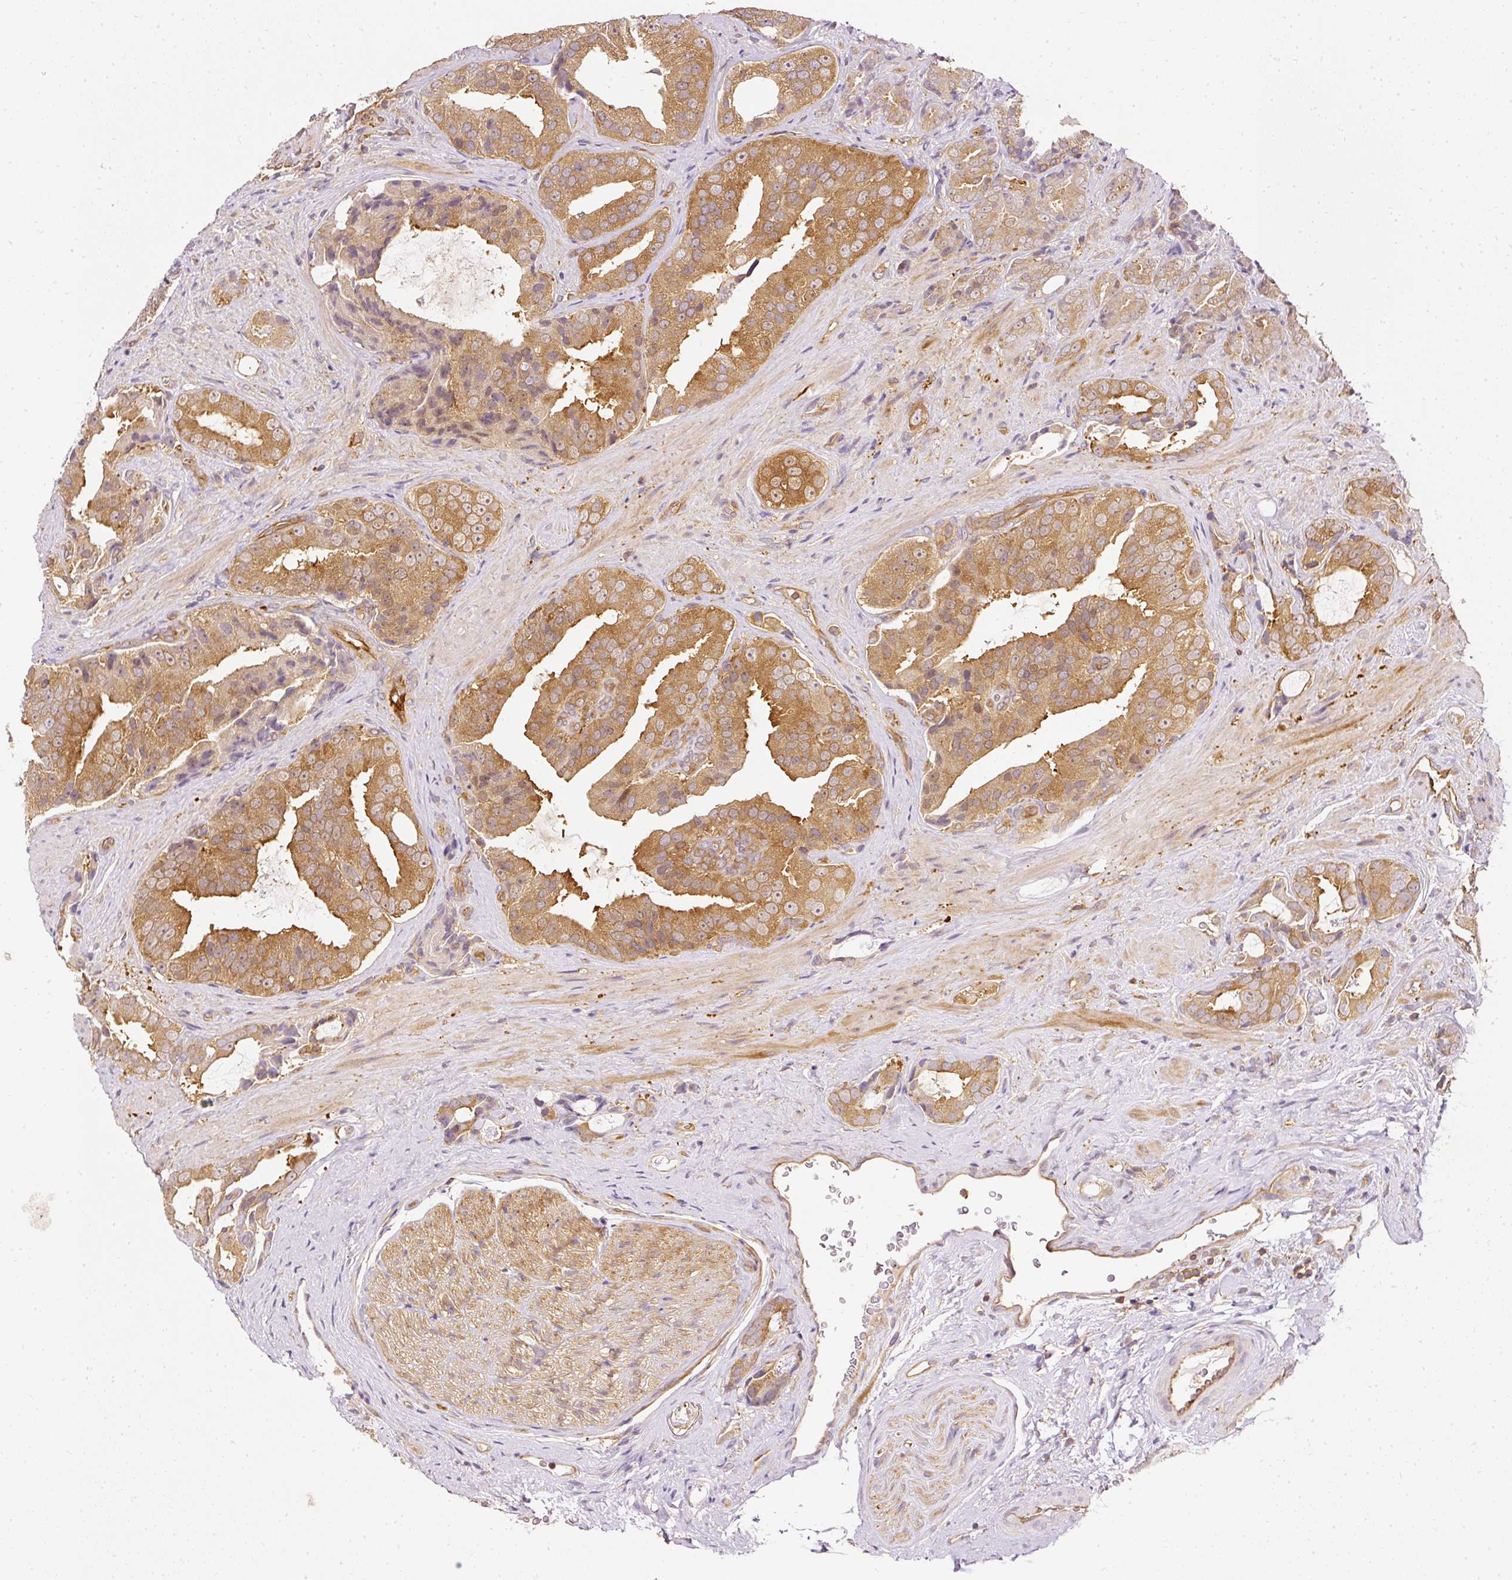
{"staining": {"intensity": "moderate", "quantity": ">75%", "location": "cytoplasmic/membranous"}, "tissue": "prostate cancer", "cell_type": "Tumor cells", "image_type": "cancer", "snomed": [{"axis": "morphology", "description": "Adenocarcinoma, High grade"}, {"axis": "topography", "description": "Prostate"}], "caption": "This is a histology image of immunohistochemistry (IHC) staining of prostate high-grade adenocarcinoma, which shows moderate expression in the cytoplasmic/membranous of tumor cells.", "gene": "ARMH3", "patient": {"sex": "male", "age": 71}}